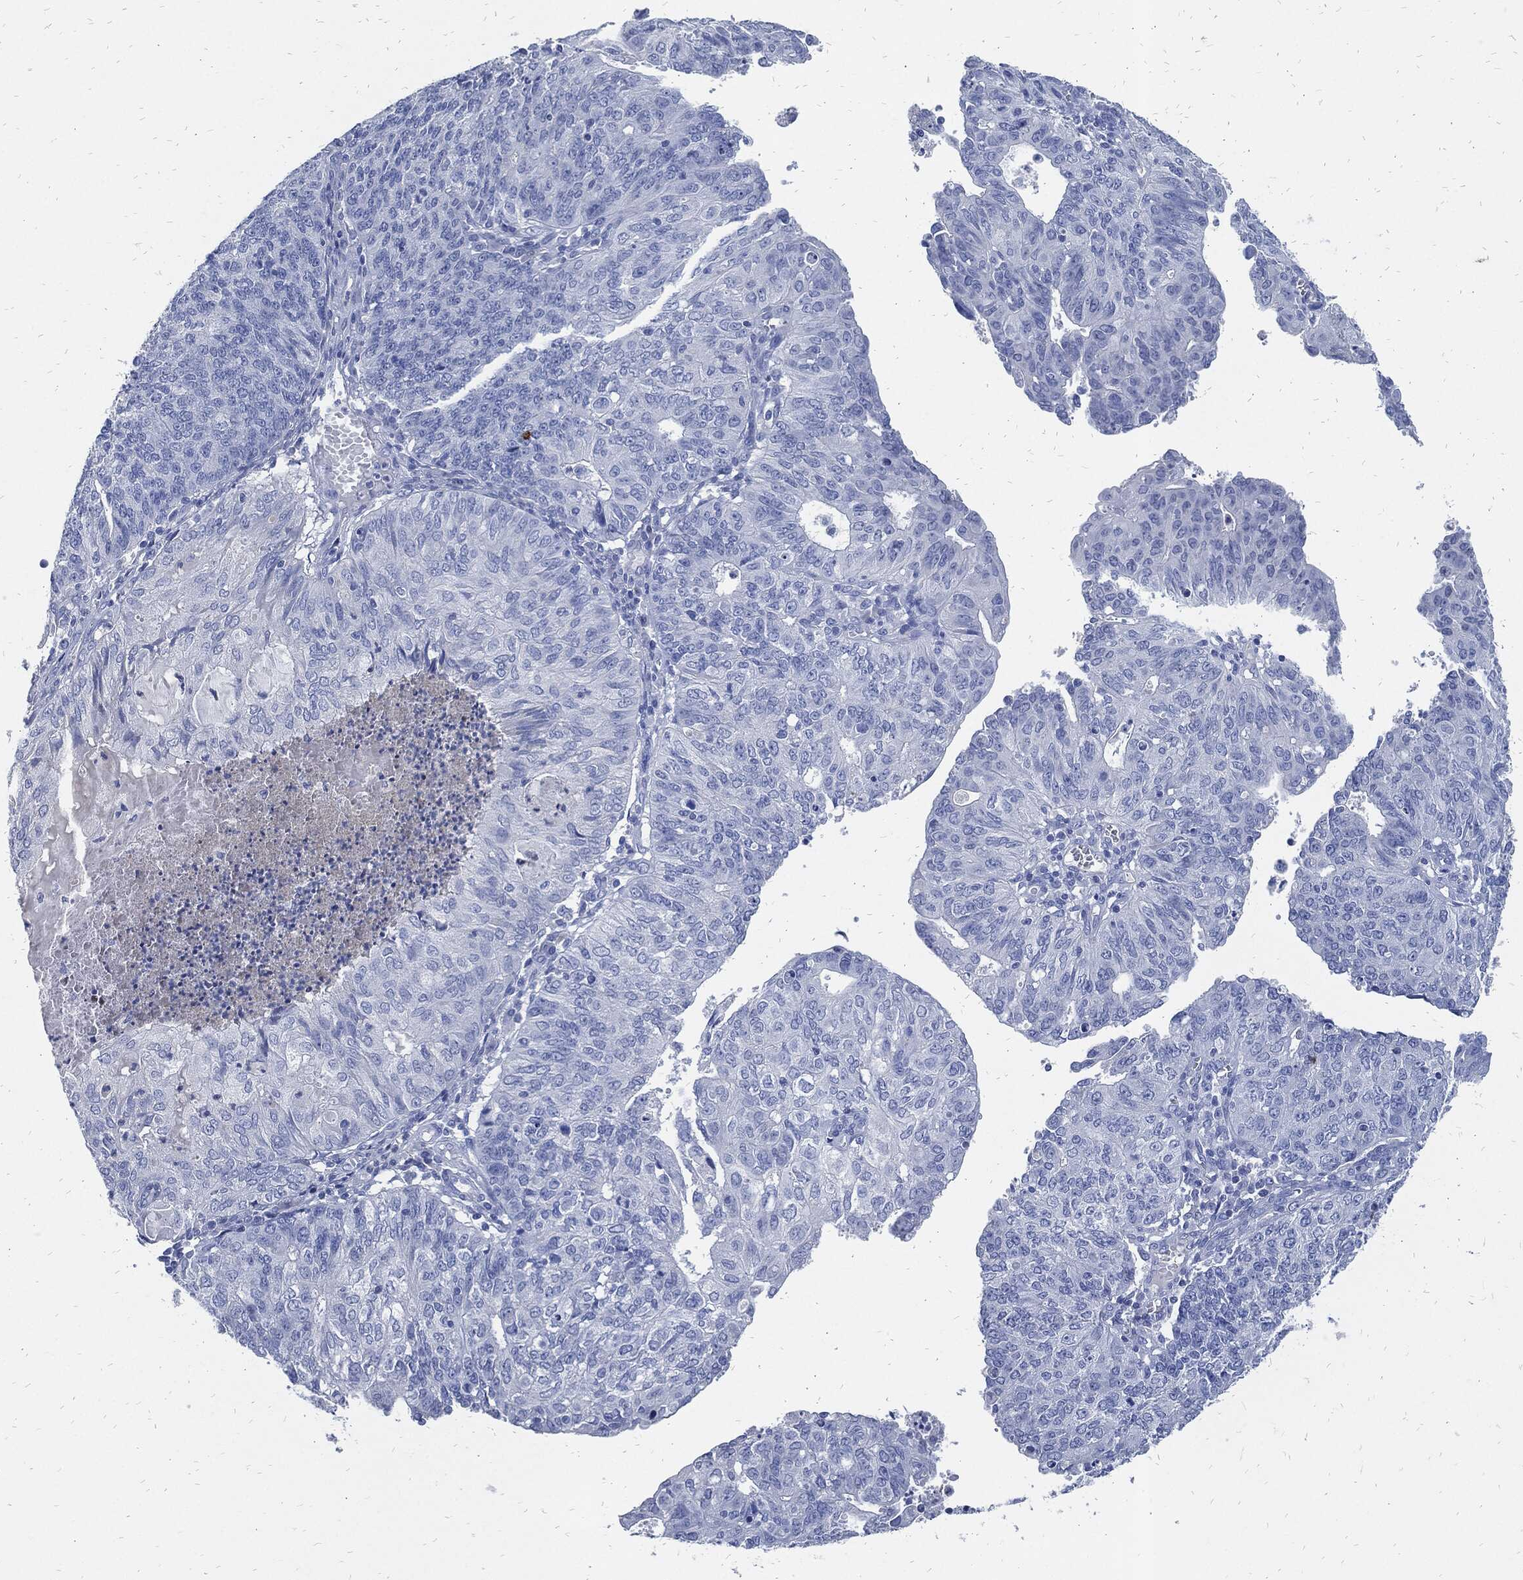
{"staining": {"intensity": "negative", "quantity": "none", "location": "none"}, "tissue": "endometrial cancer", "cell_type": "Tumor cells", "image_type": "cancer", "snomed": [{"axis": "morphology", "description": "Adenocarcinoma, NOS"}, {"axis": "topography", "description": "Endometrium"}], "caption": "Immunohistochemical staining of human endometrial cancer (adenocarcinoma) displays no significant staining in tumor cells.", "gene": "FABP4", "patient": {"sex": "female", "age": 82}}